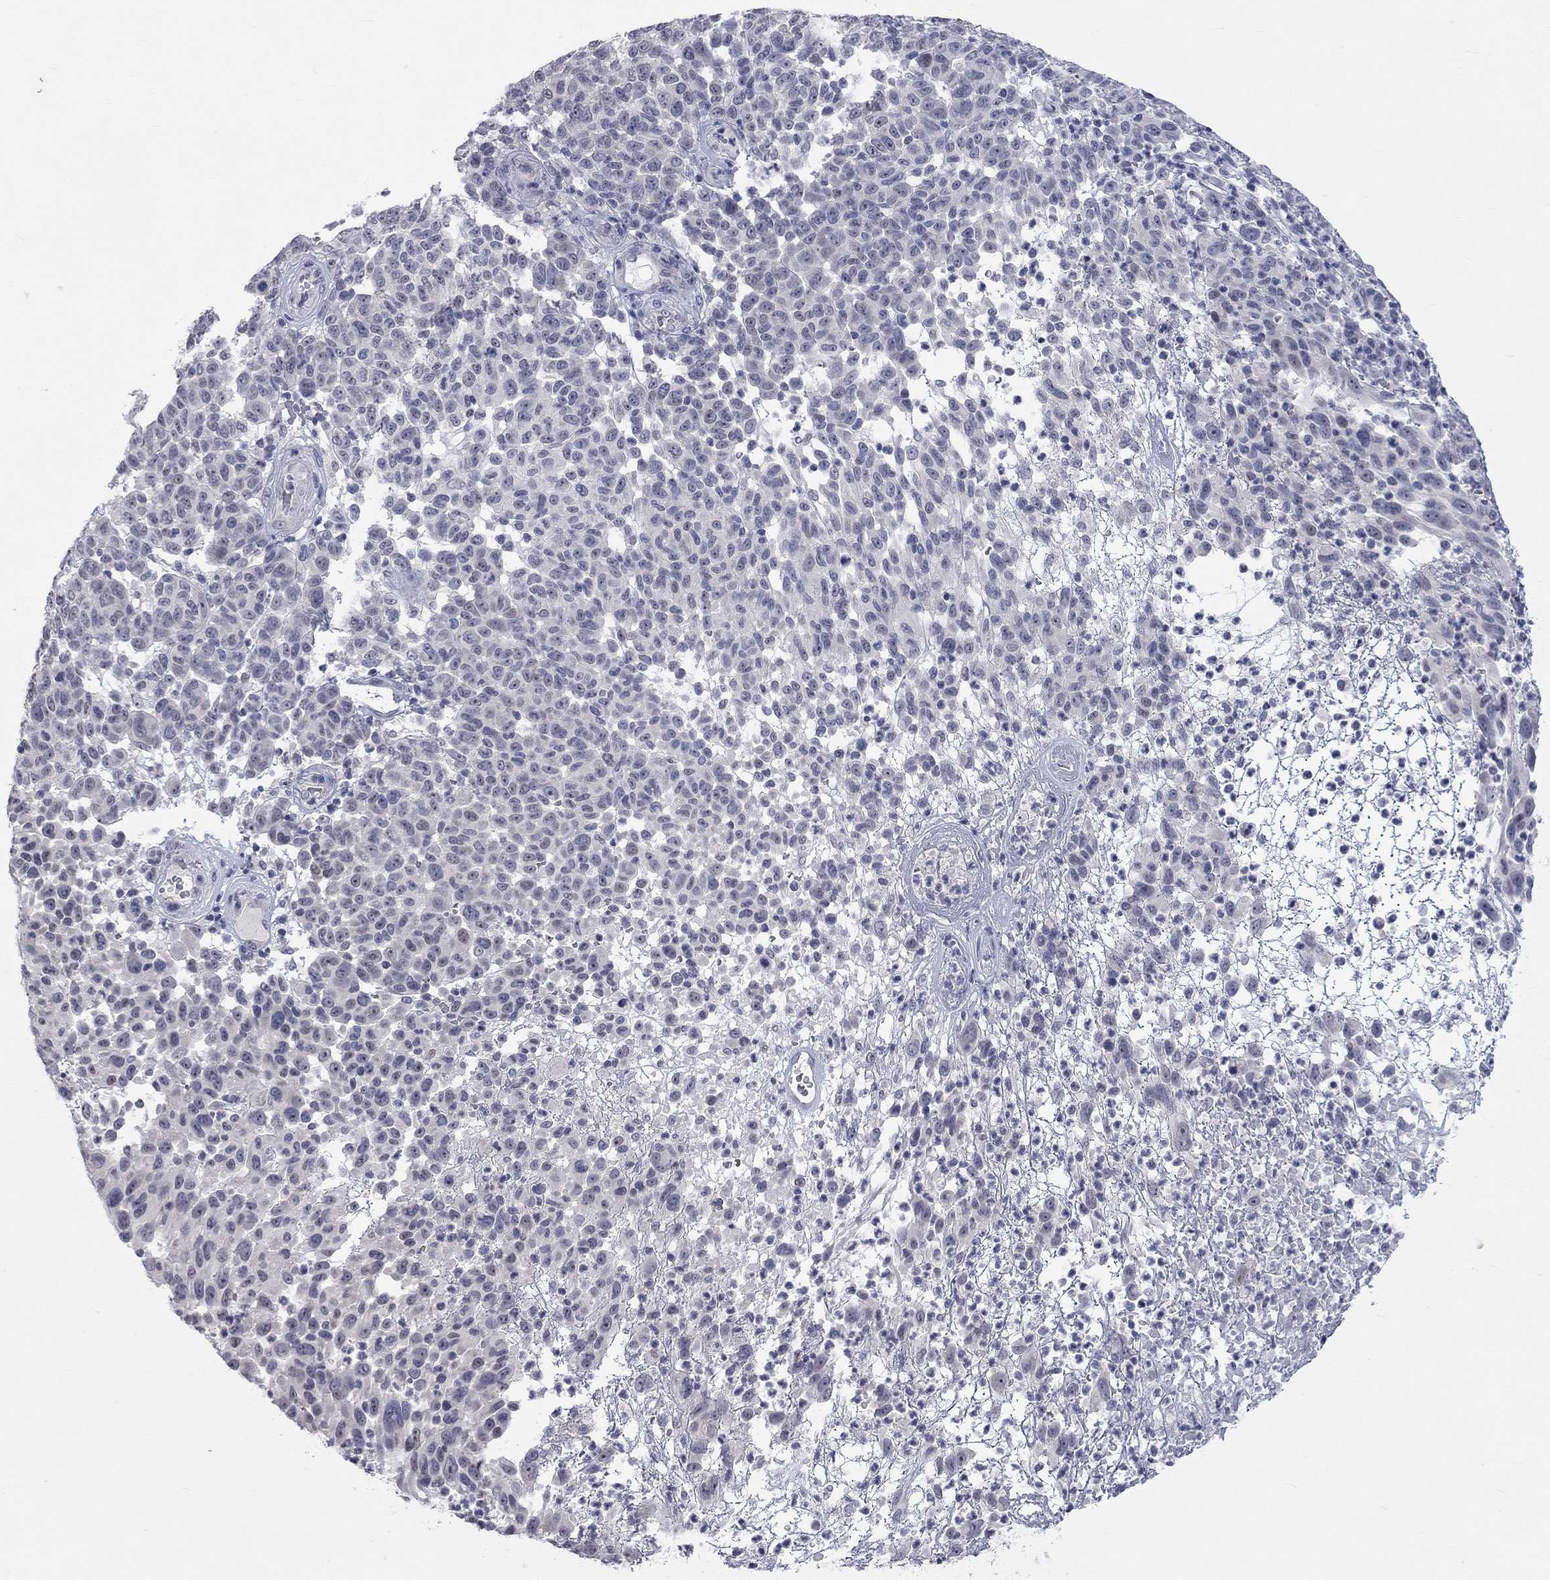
{"staining": {"intensity": "negative", "quantity": "none", "location": "none"}, "tissue": "melanoma", "cell_type": "Tumor cells", "image_type": "cancer", "snomed": [{"axis": "morphology", "description": "Malignant melanoma, NOS"}, {"axis": "topography", "description": "Skin"}], "caption": "This is an immunohistochemistry (IHC) histopathology image of malignant melanoma. There is no positivity in tumor cells.", "gene": "TMEM143", "patient": {"sex": "male", "age": 59}}